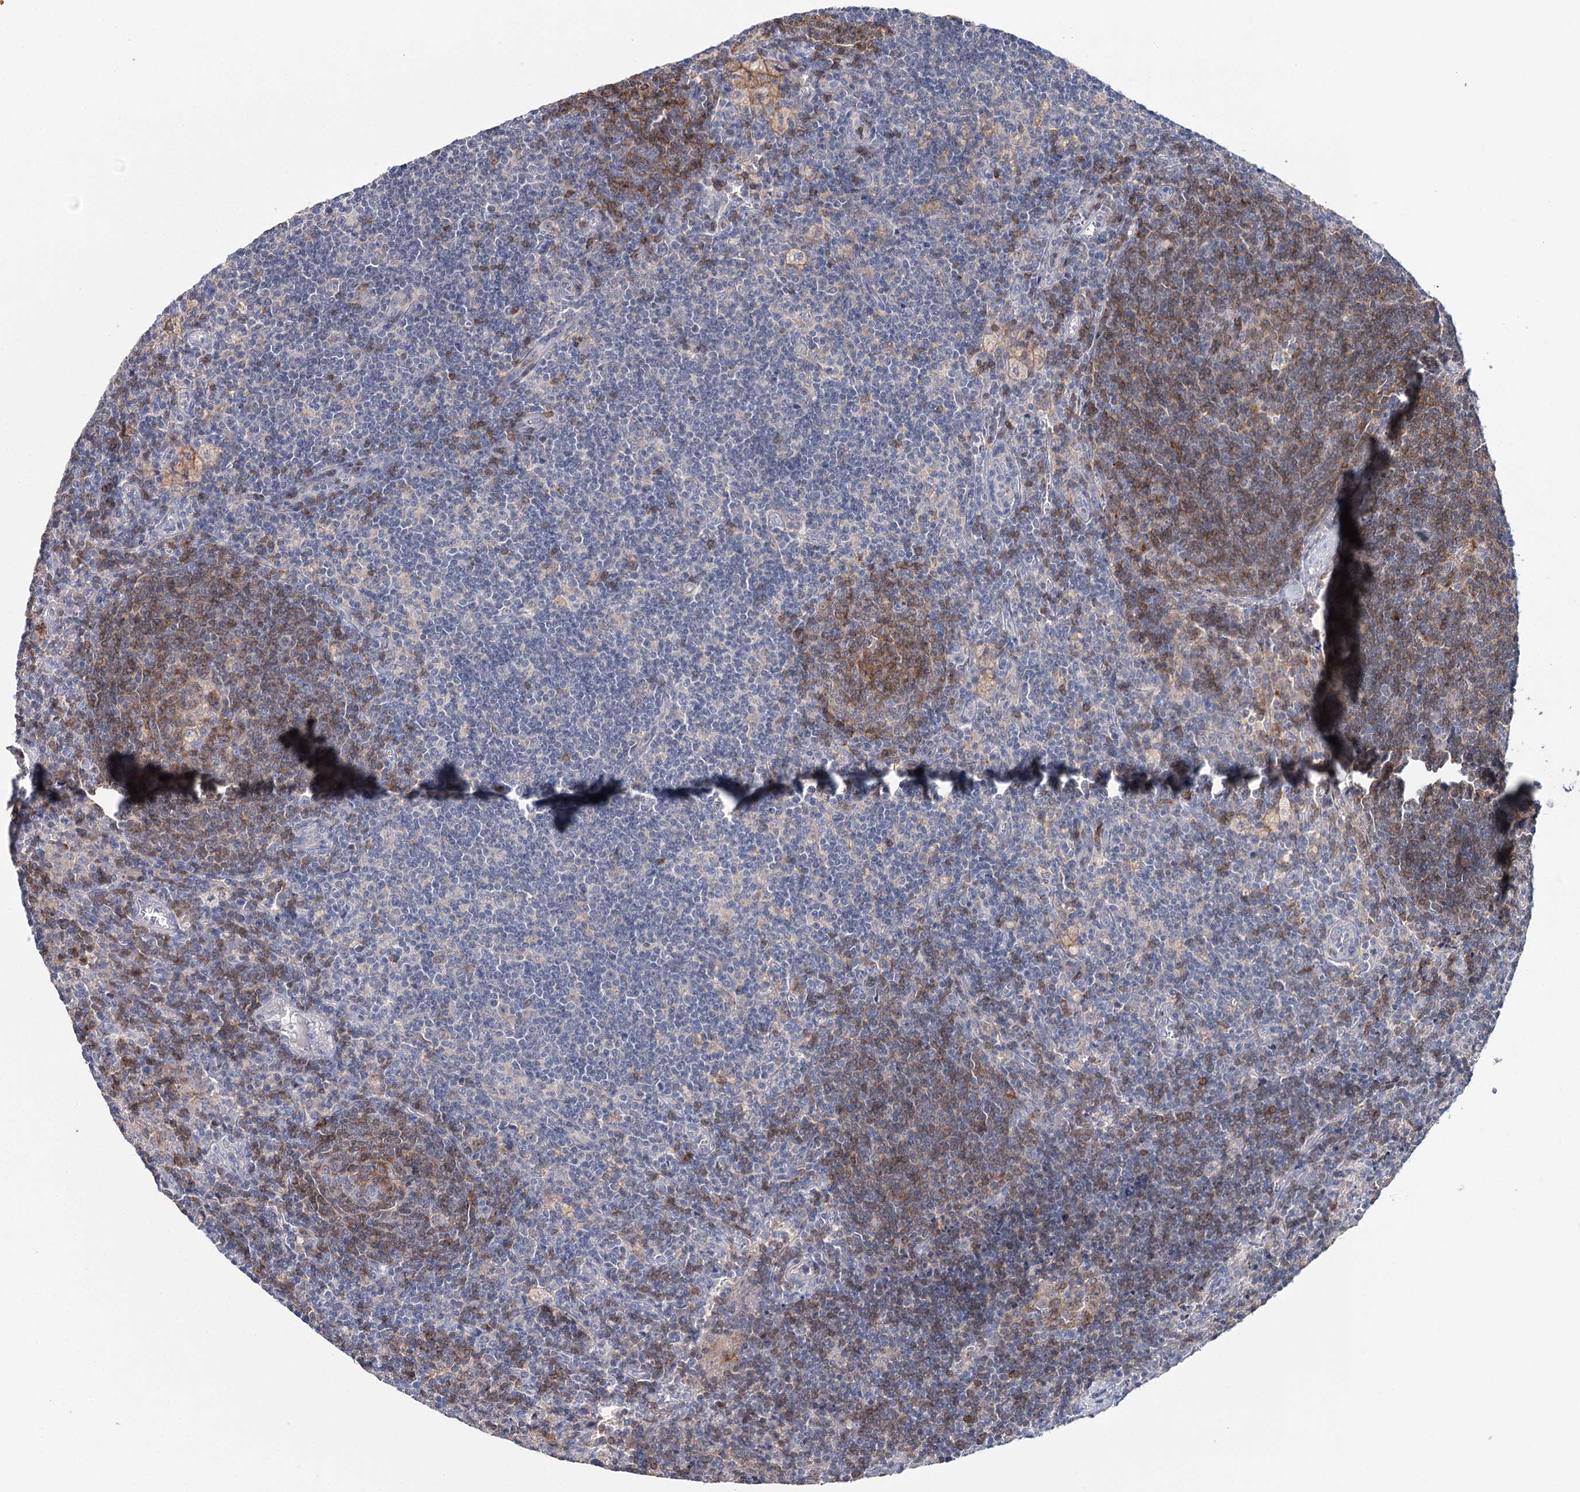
{"staining": {"intensity": "weak", "quantity": "25%-75%", "location": "cytoplasmic/membranous"}, "tissue": "lymph node", "cell_type": "Germinal center cells", "image_type": "normal", "snomed": [{"axis": "morphology", "description": "Normal tissue, NOS"}, {"axis": "topography", "description": "Lymph node"}], "caption": "Germinal center cells reveal weak cytoplasmic/membranous staining in about 25%-75% of cells in normal lymph node.", "gene": "DAPK1", "patient": {"sex": "male", "age": 69}}